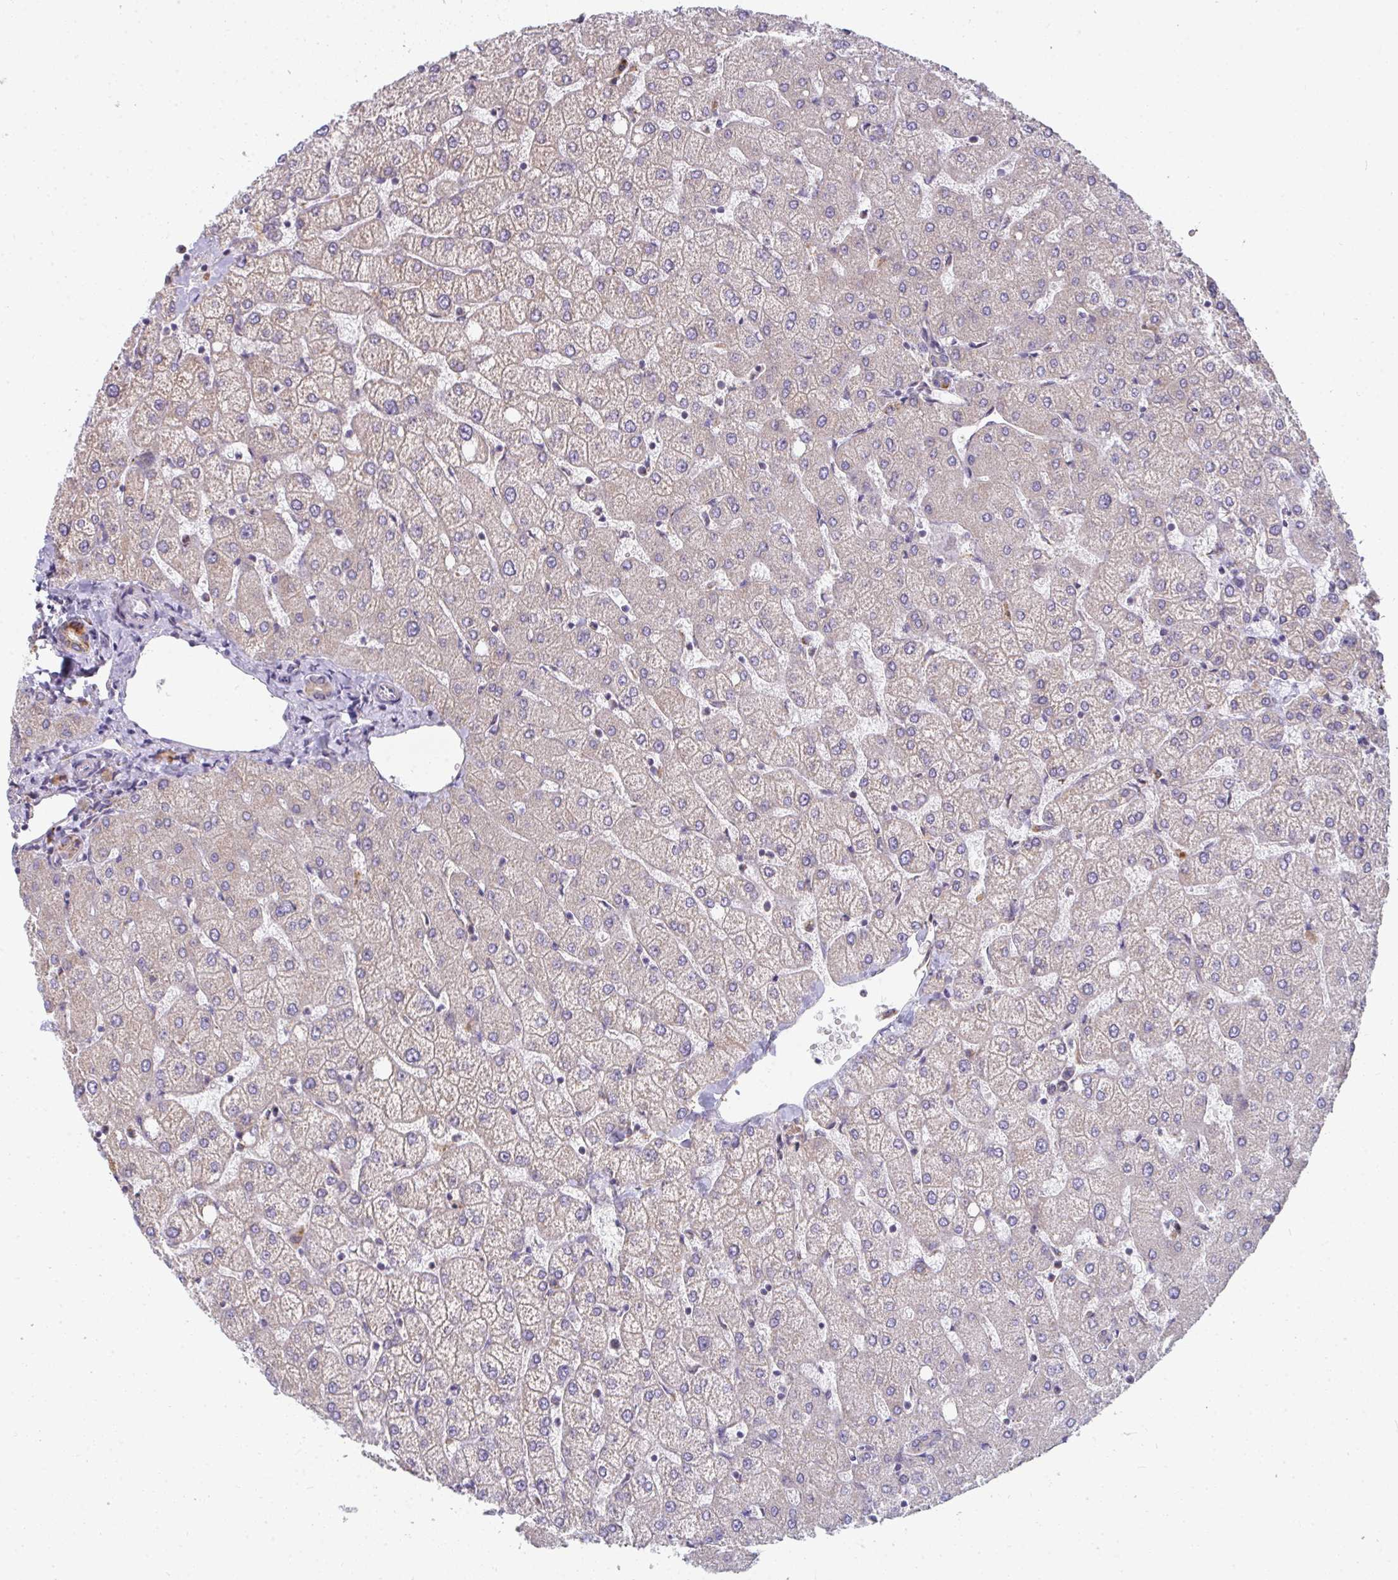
{"staining": {"intensity": "weak", "quantity": ">75%", "location": "cytoplasmic/membranous"}, "tissue": "liver", "cell_type": "Cholangiocytes", "image_type": "normal", "snomed": [{"axis": "morphology", "description": "Normal tissue, NOS"}, {"axis": "topography", "description": "Liver"}], "caption": "Immunohistochemistry staining of normal liver, which reveals low levels of weak cytoplasmic/membranous positivity in approximately >75% of cholangiocytes indicating weak cytoplasmic/membranous protein expression. The staining was performed using DAB (3,3'-diaminobenzidine) (brown) for protein detection and nuclei were counterstained in hematoxylin (blue).", "gene": "FAHD1", "patient": {"sex": "female", "age": 54}}